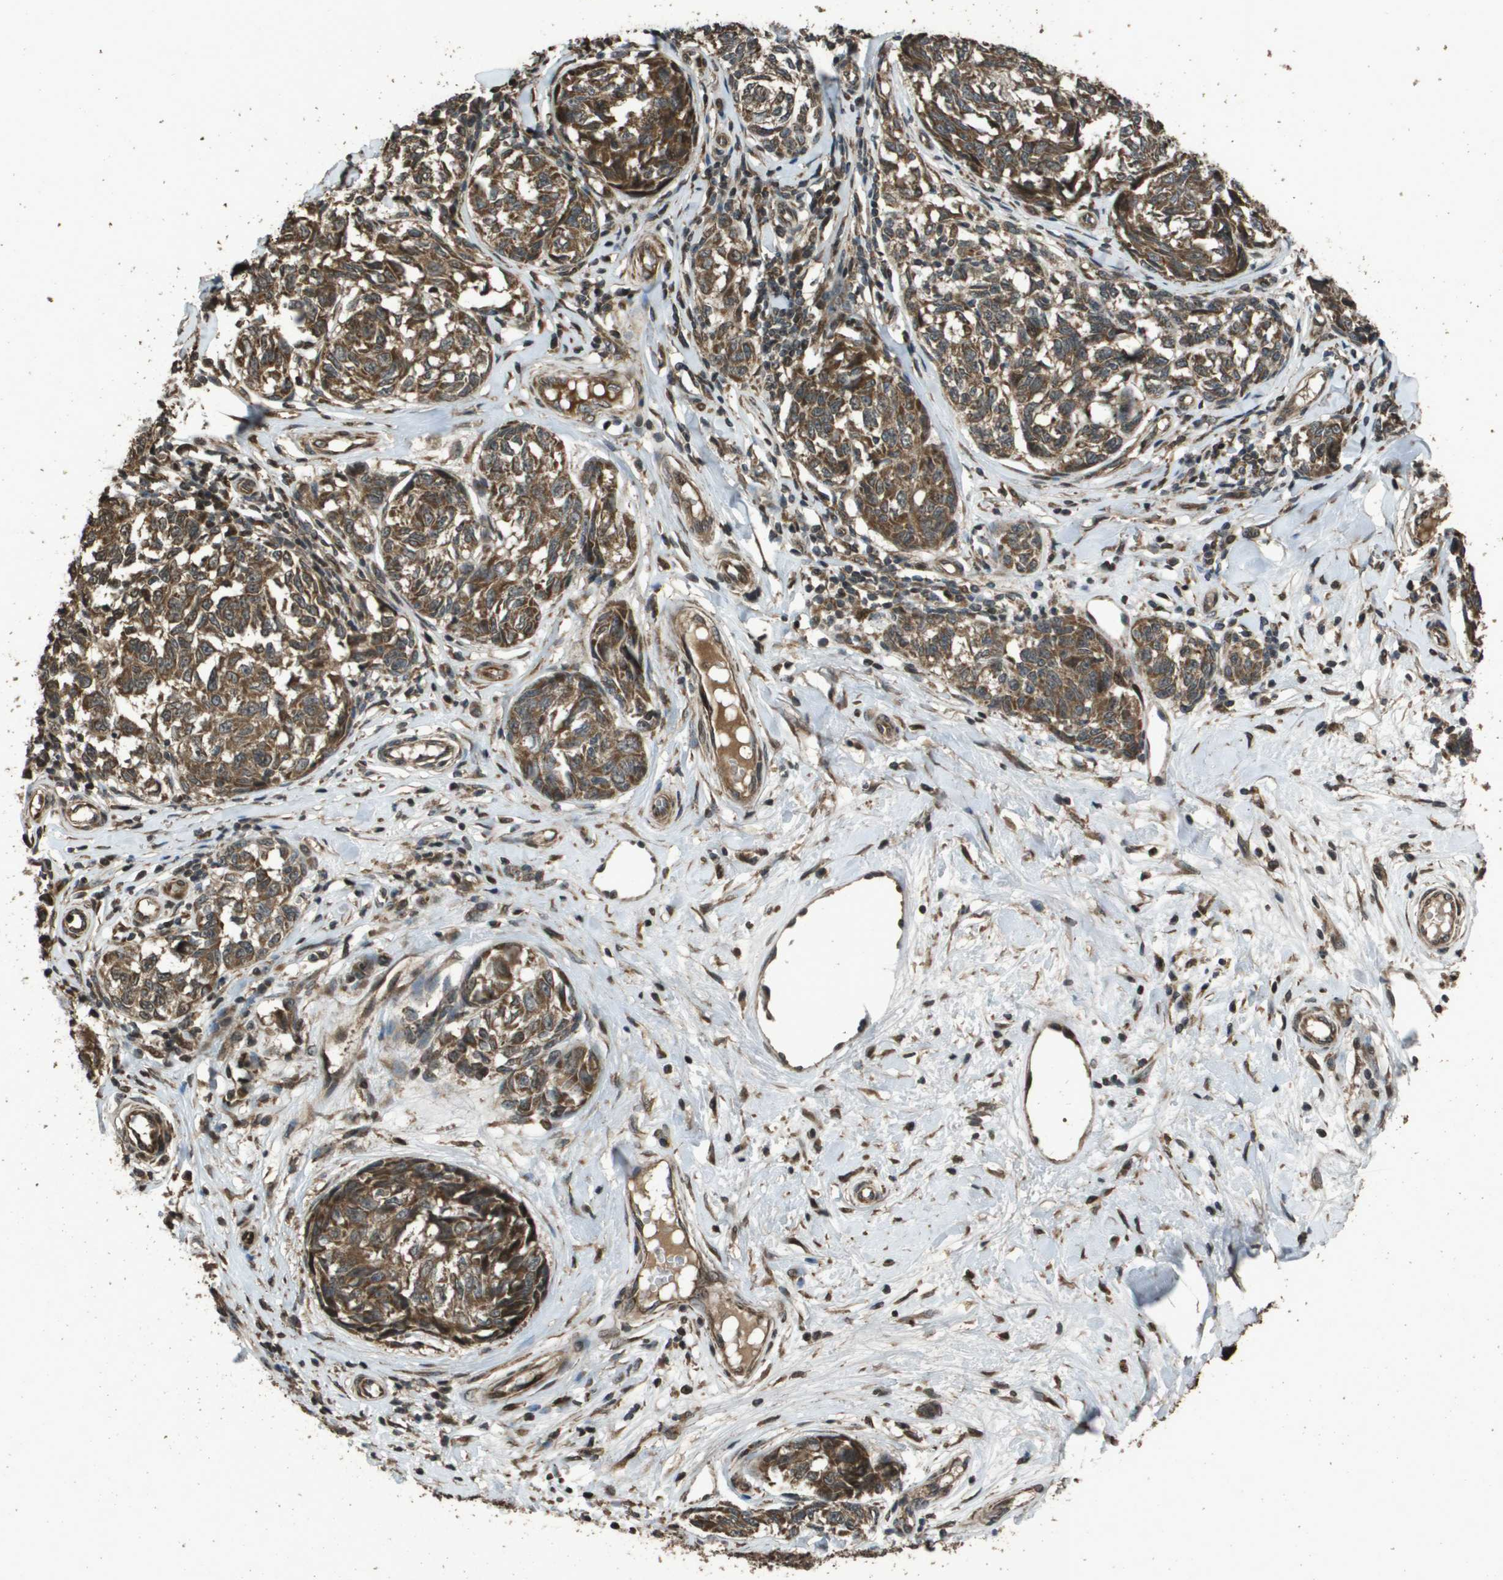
{"staining": {"intensity": "moderate", "quantity": ">75%", "location": "cytoplasmic/membranous"}, "tissue": "melanoma", "cell_type": "Tumor cells", "image_type": "cancer", "snomed": [{"axis": "morphology", "description": "Malignant melanoma, NOS"}, {"axis": "topography", "description": "Skin"}], "caption": "Immunohistochemistry image of human melanoma stained for a protein (brown), which reveals medium levels of moderate cytoplasmic/membranous expression in about >75% of tumor cells.", "gene": "FIG4", "patient": {"sex": "female", "age": 64}}